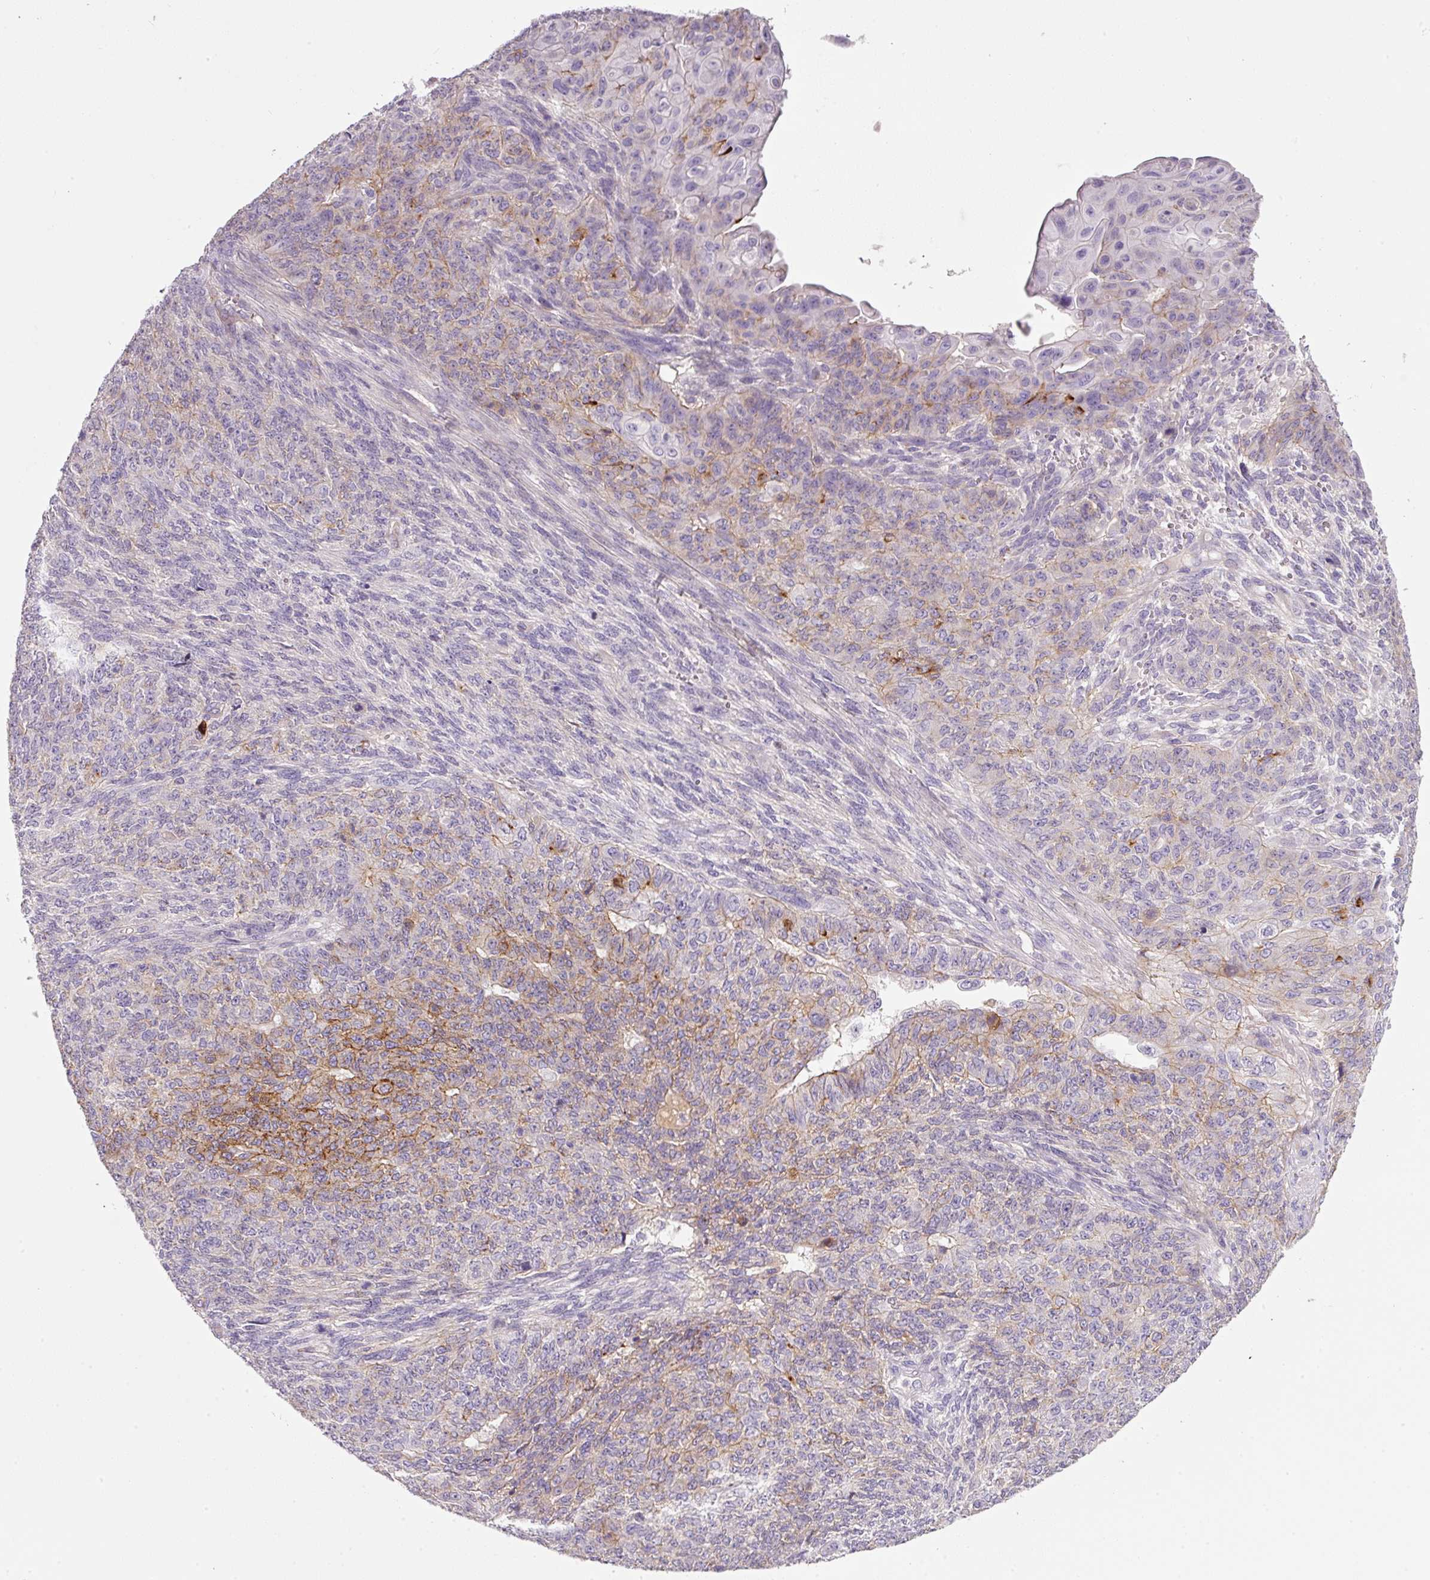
{"staining": {"intensity": "moderate", "quantity": "<25%", "location": "cytoplasmic/membranous"}, "tissue": "endometrial cancer", "cell_type": "Tumor cells", "image_type": "cancer", "snomed": [{"axis": "morphology", "description": "Adenocarcinoma, NOS"}, {"axis": "topography", "description": "Endometrium"}], "caption": "Adenocarcinoma (endometrial) stained with a brown dye displays moderate cytoplasmic/membranous positive positivity in about <25% of tumor cells.", "gene": "SOS2", "patient": {"sex": "female", "age": 32}}